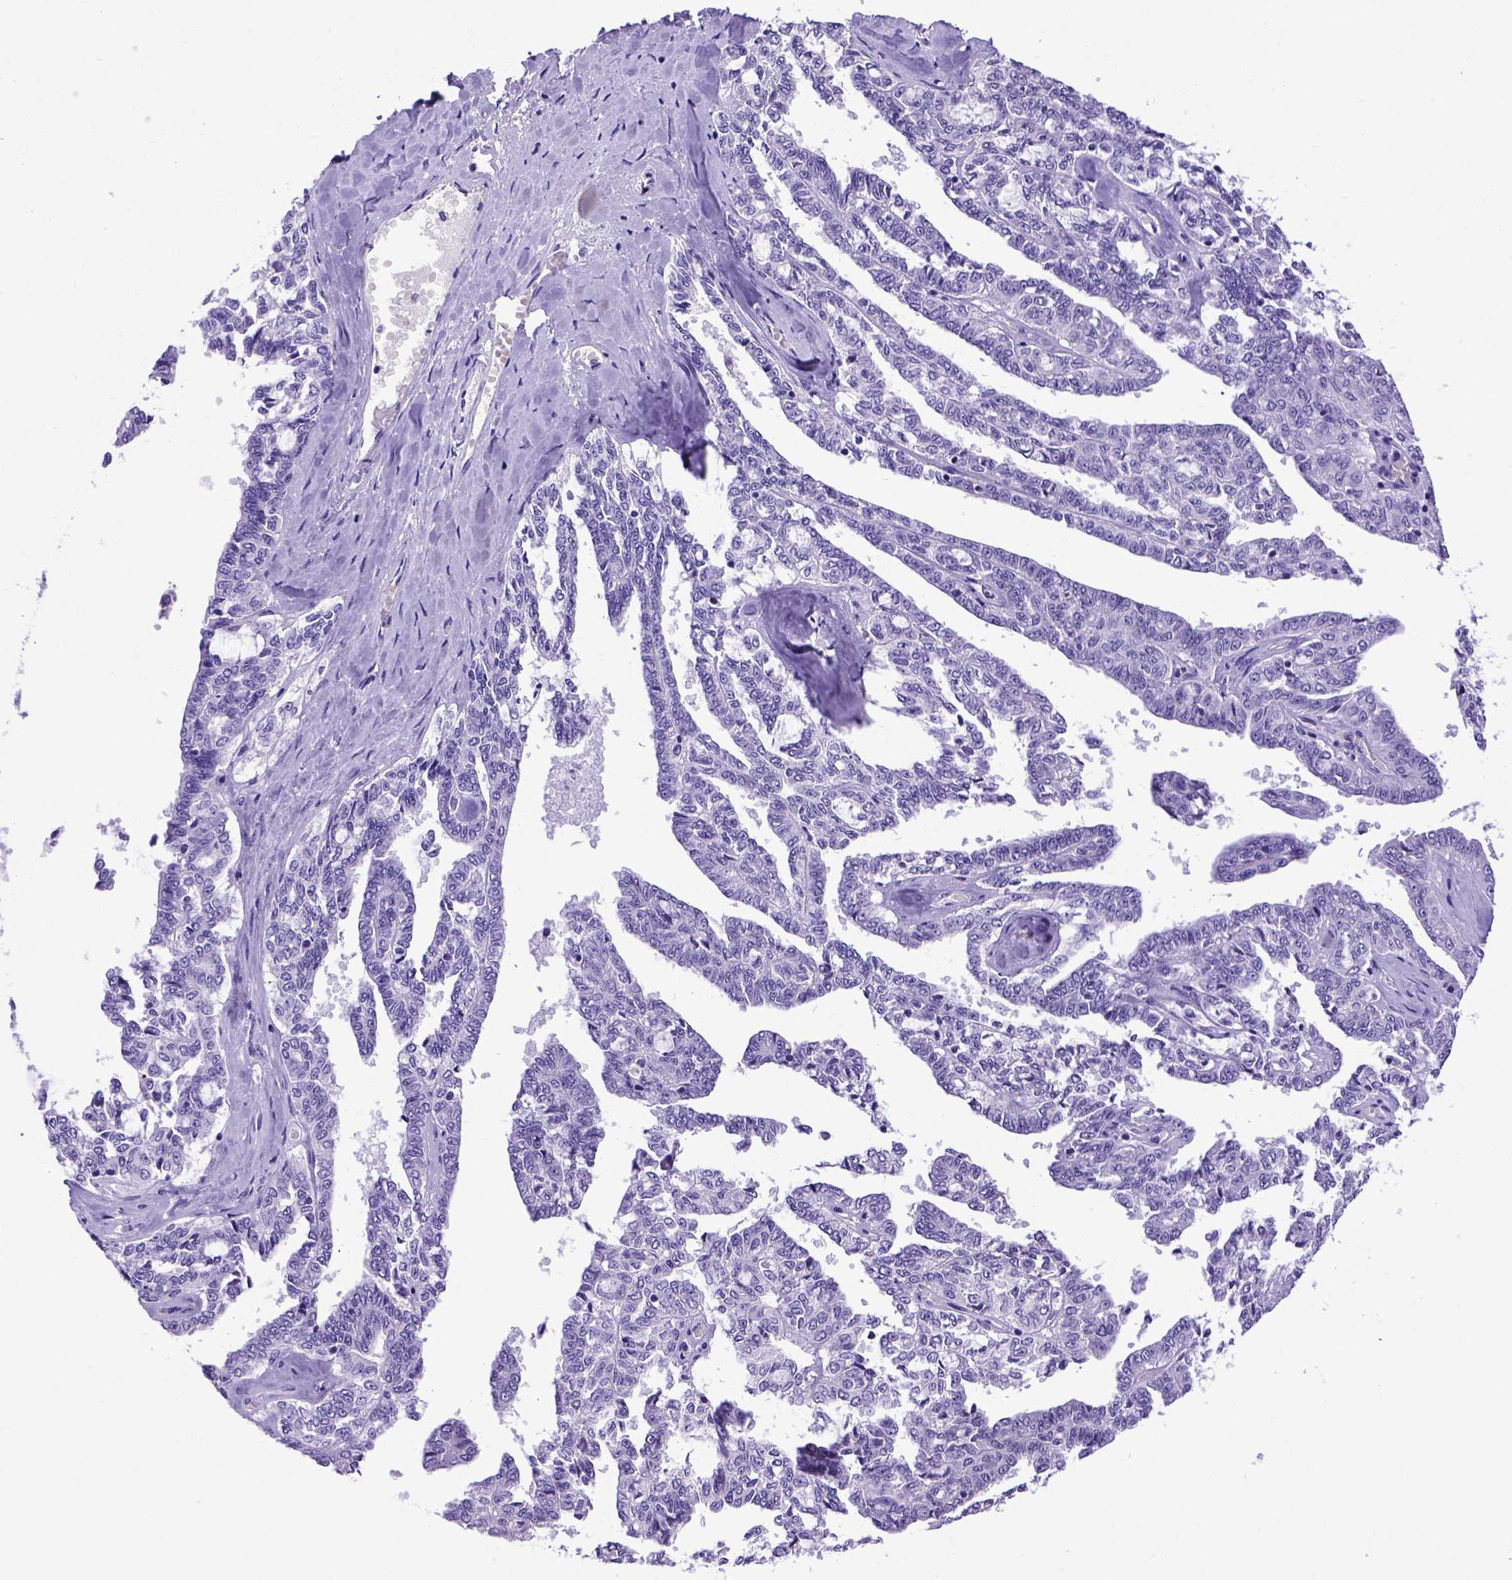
{"staining": {"intensity": "negative", "quantity": "none", "location": "none"}, "tissue": "ovarian cancer", "cell_type": "Tumor cells", "image_type": "cancer", "snomed": [{"axis": "morphology", "description": "Cystadenocarcinoma, serous, NOS"}, {"axis": "topography", "description": "Ovary"}], "caption": "Ovarian cancer was stained to show a protein in brown. There is no significant expression in tumor cells.", "gene": "PTGES", "patient": {"sex": "female", "age": 71}}